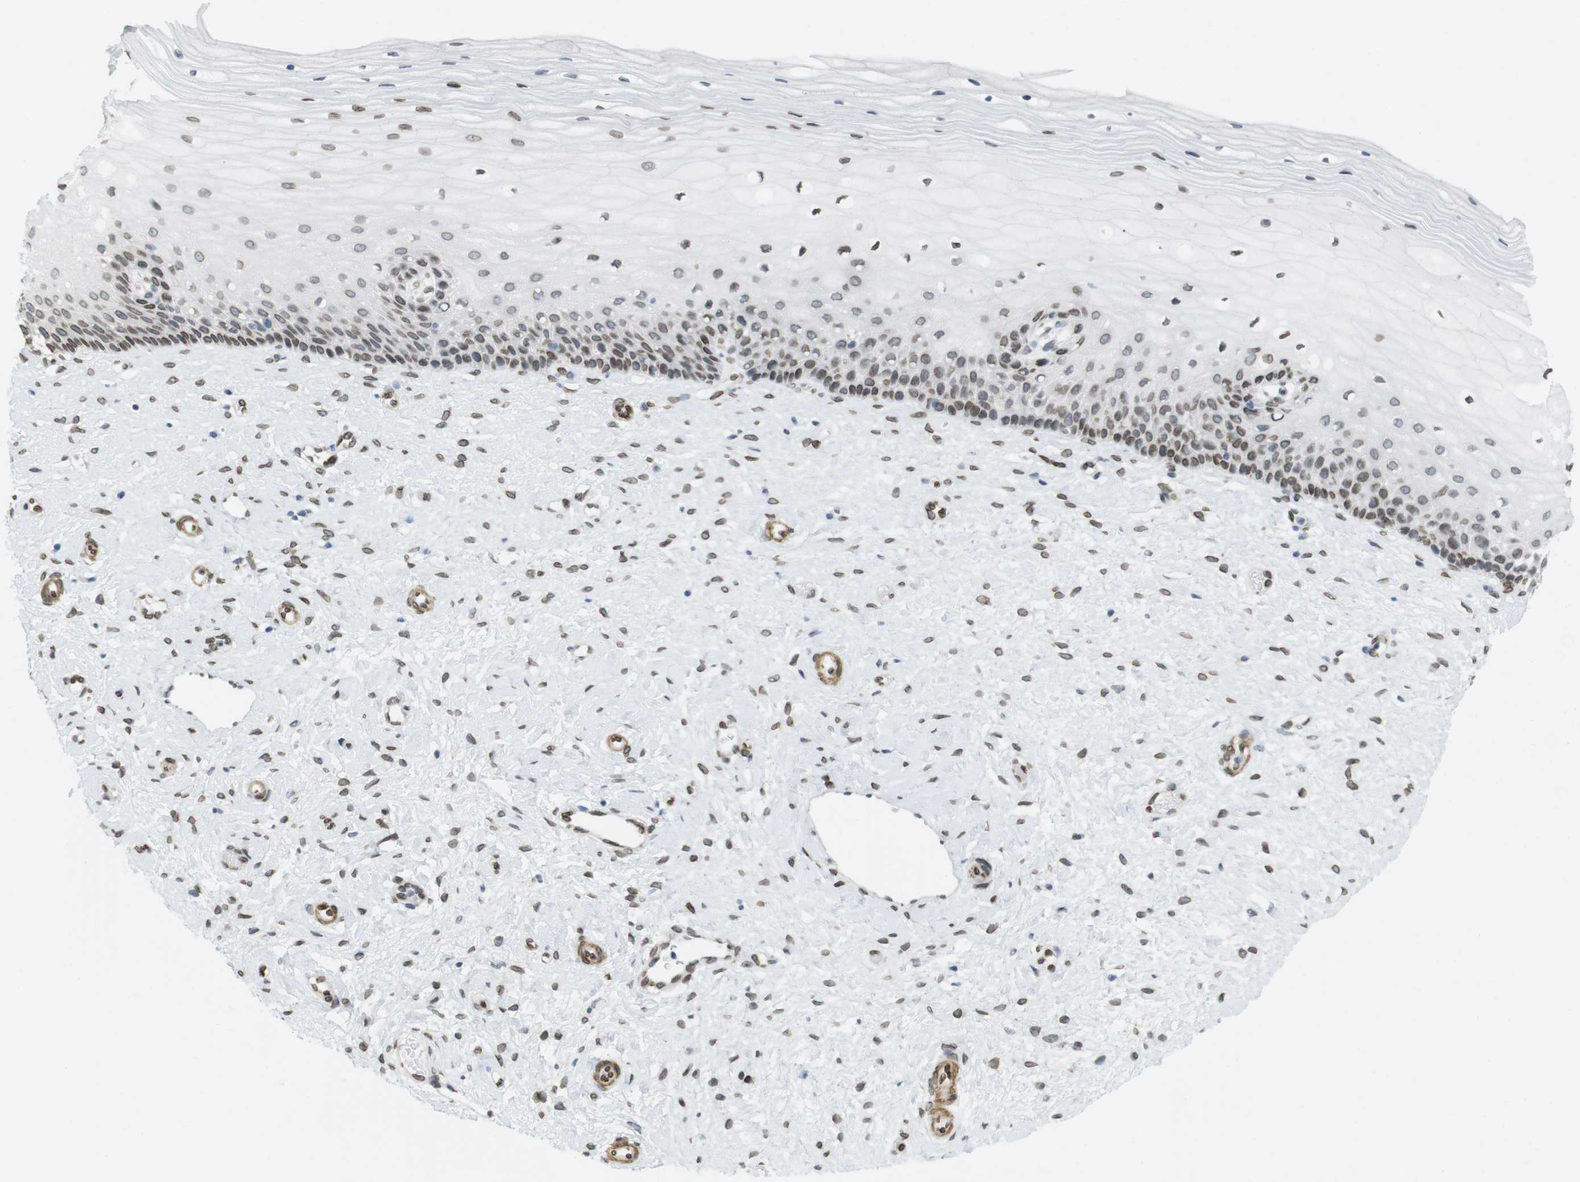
{"staining": {"intensity": "strong", "quantity": "25%-75%", "location": "cytoplasmic/membranous,nuclear"}, "tissue": "cervix", "cell_type": "Squamous epithelial cells", "image_type": "normal", "snomed": [{"axis": "morphology", "description": "Normal tissue, NOS"}, {"axis": "topography", "description": "Cervix"}], "caption": "High-power microscopy captured an IHC image of unremarkable cervix, revealing strong cytoplasmic/membranous,nuclear expression in about 25%-75% of squamous epithelial cells. The staining was performed using DAB to visualize the protein expression in brown, while the nuclei were stained in blue with hematoxylin (Magnification: 20x).", "gene": "ARL6IP6", "patient": {"sex": "female", "age": 39}}